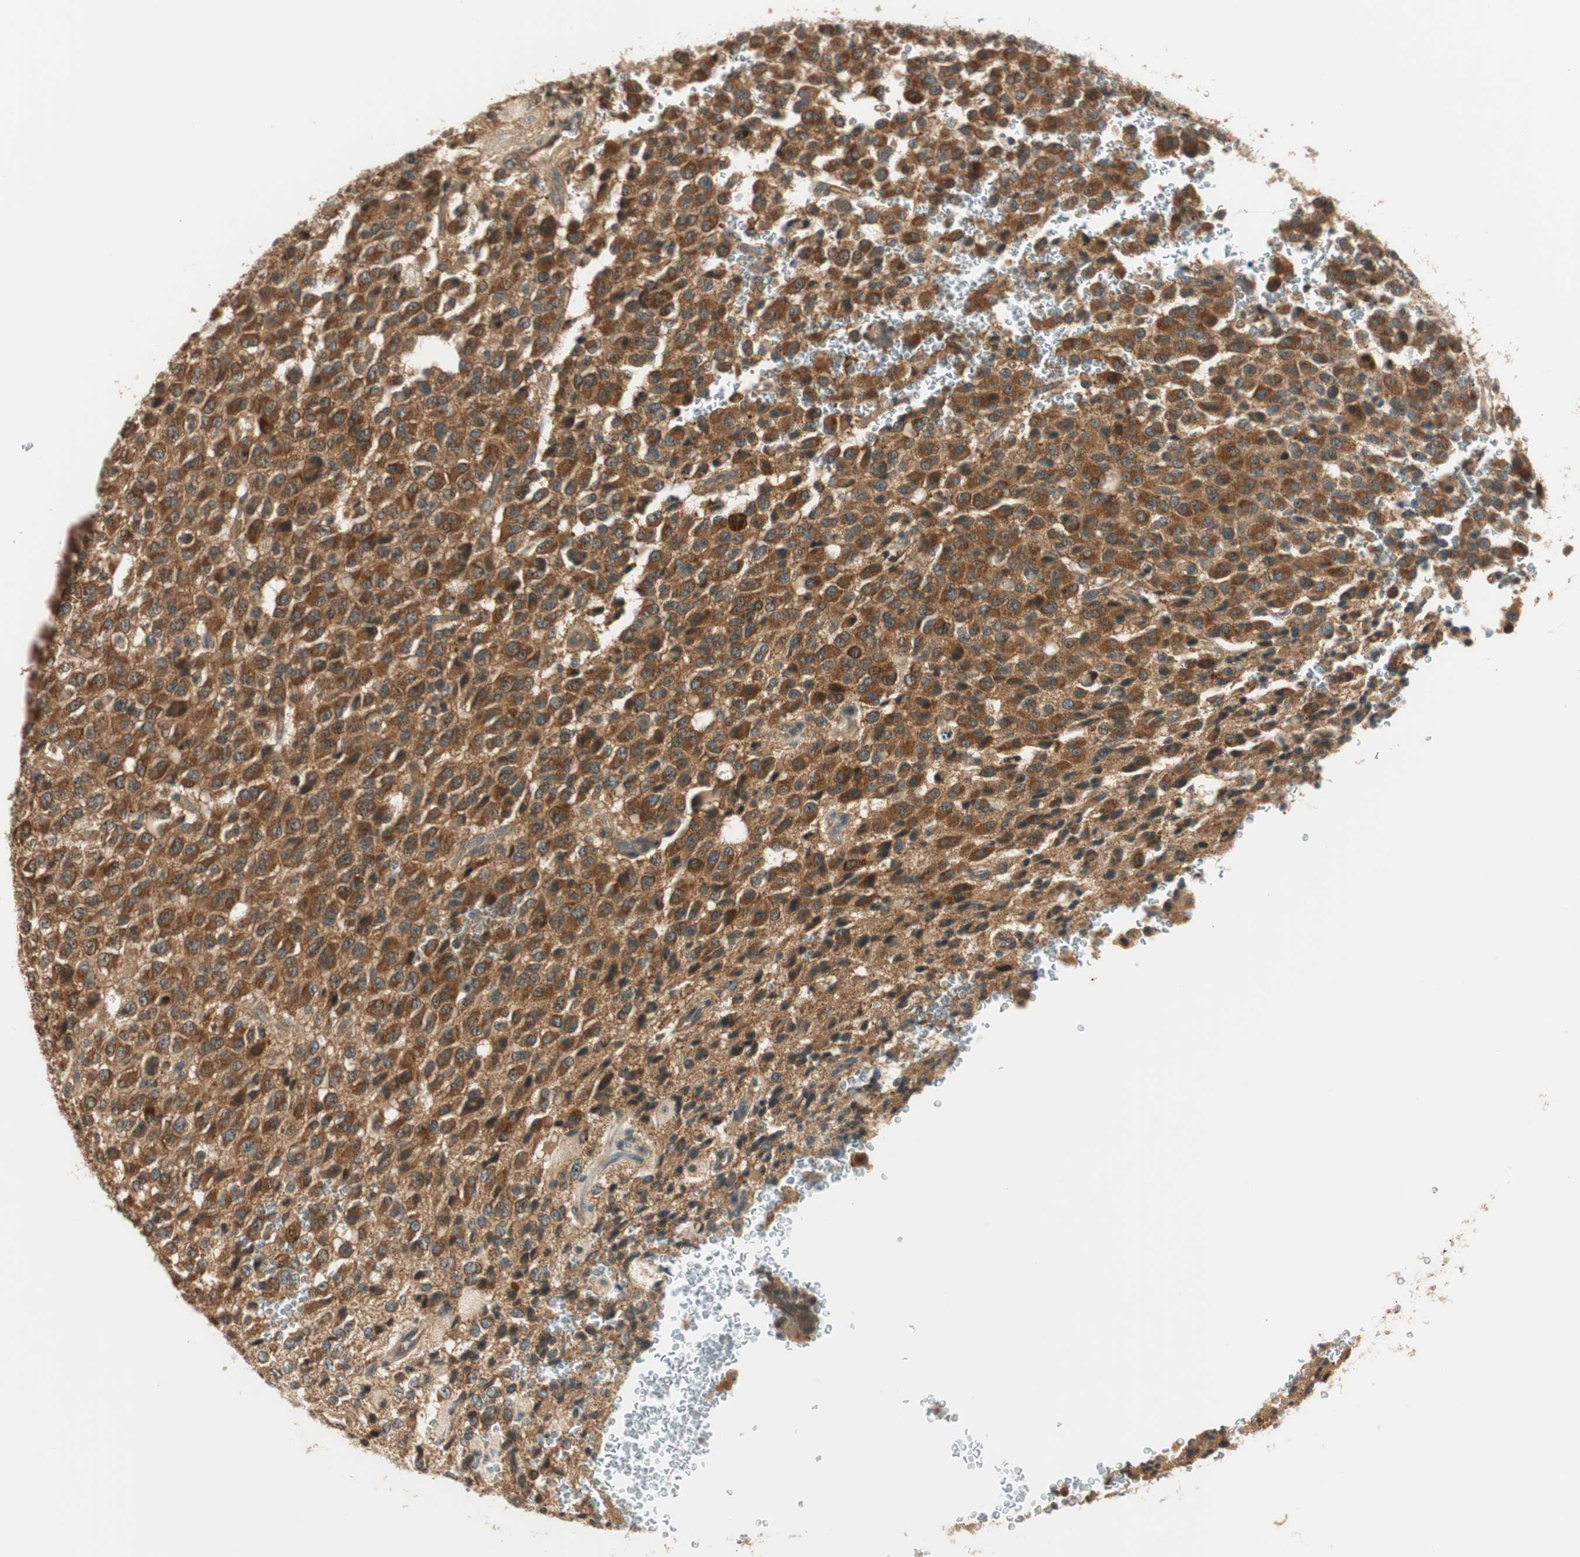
{"staining": {"intensity": "moderate", "quantity": ">75%", "location": "cytoplasmic/membranous"}, "tissue": "glioma", "cell_type": "Tumor cells", "image_type": "cancer", "snomed": [{"axis": "morphology", "description": "Glioma, malignant, High grade"}, {"axis": "topography", "description": "pancreas cauda"}], "caption": "Immunohistochemical staining of human malignant glioma (high-grade) demonstrates medium levels of moderate cytoplasmic/membranous positivity in approximately >75% of tumor cells. The staining was performed using DAB to visualize the protein expression in brown, while the nuclei were stained in blue with hematoxylin (Magnification: 20x).", "gene": "IPO5", "patient": {"sex": "male", "age": 60}}